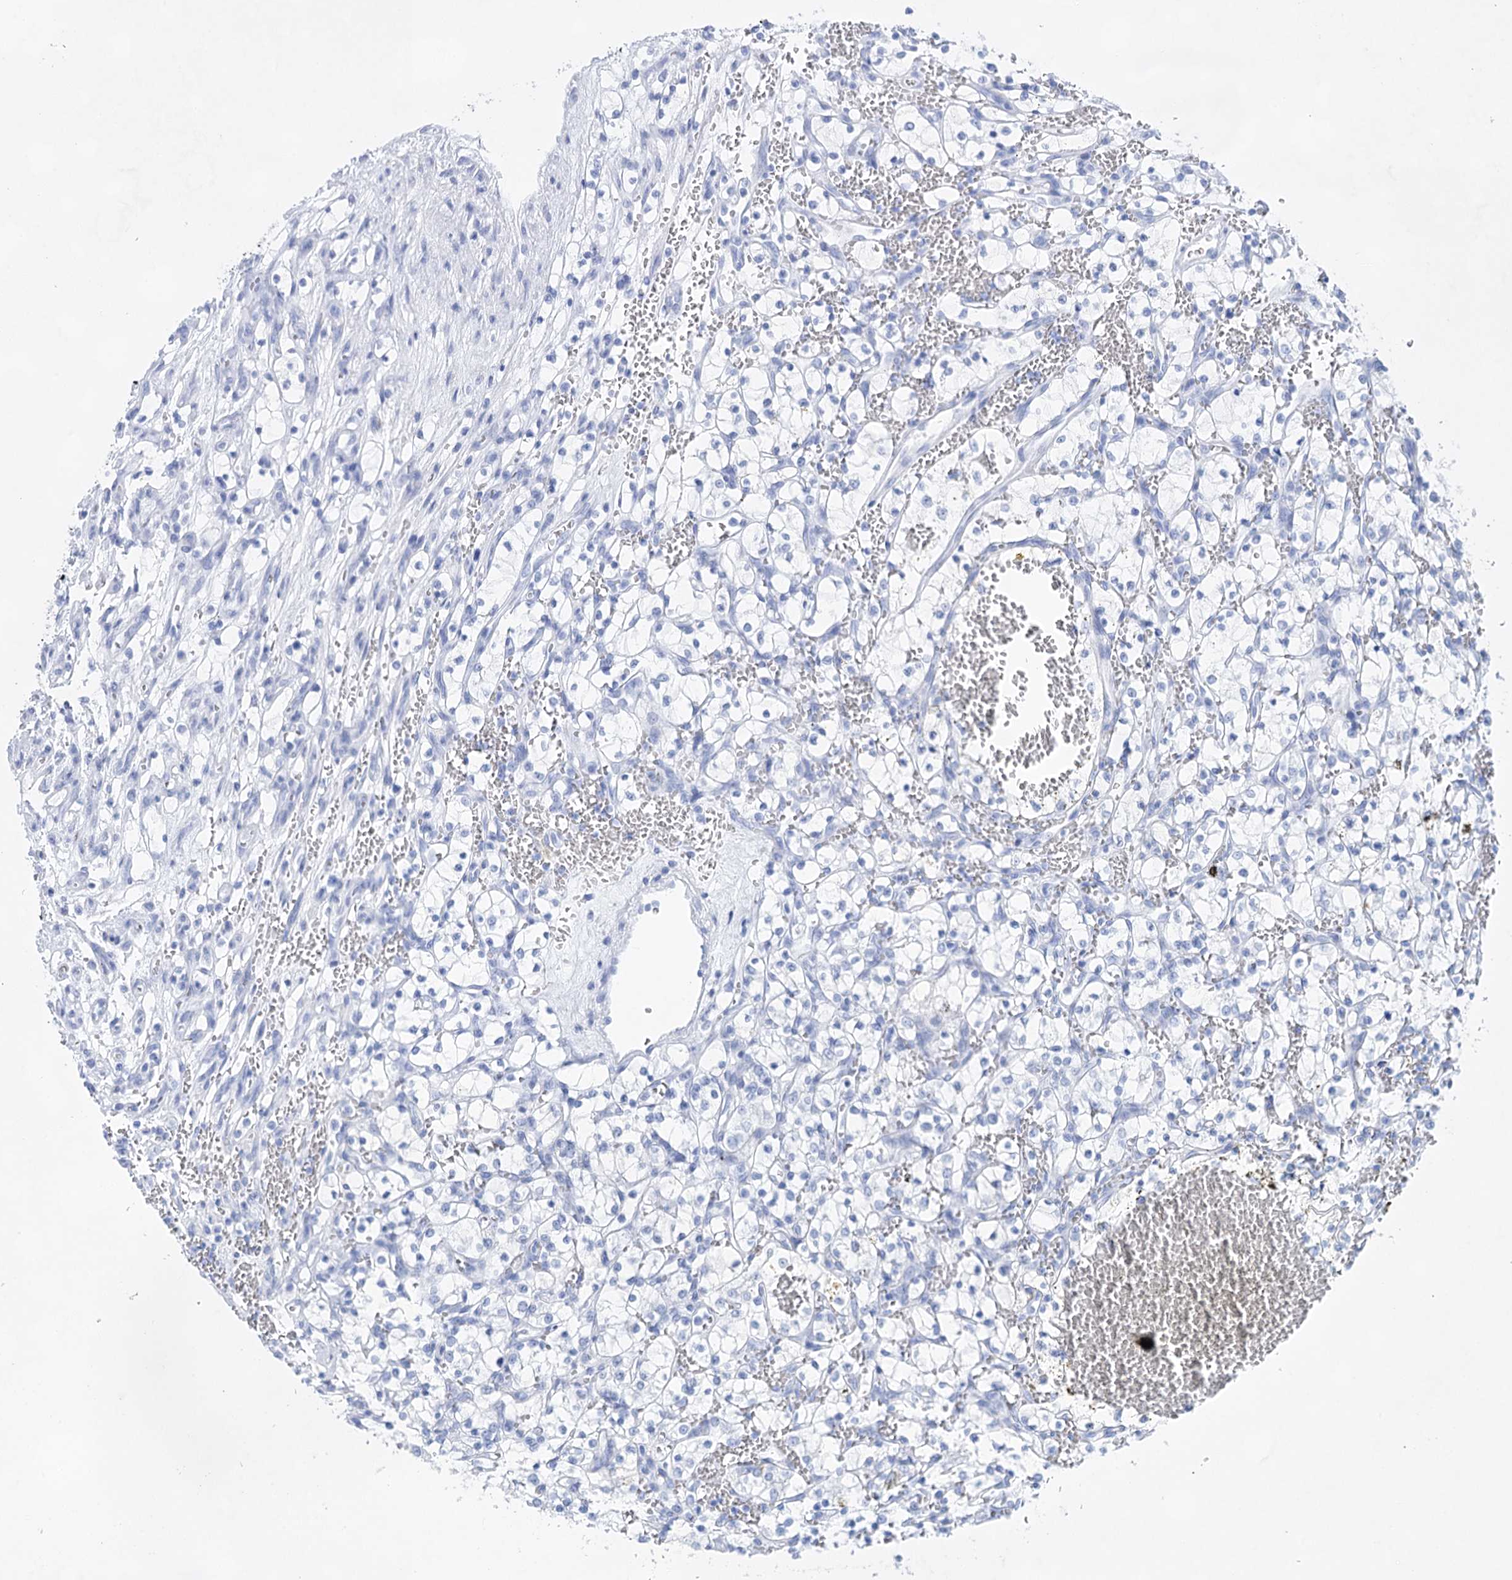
{"staining": {"intensity": "negative", "quantity": "none", "location": "none"}, "tissue": "renal cancer", "cell_type": "Tumor cells", "image_type": "cancer", "snomed": [{"axis": "morphology", "description": "Adenocarcinoma, NOS"}, {"axis": "topography", "description": "Kidney"}], "caption": "Photomicrograph shows no protein positivity in tumor cells of renal adenocarcinoma tissue.", "gene": "LALBA", "patient": {"sex": "female", "age": 69}}